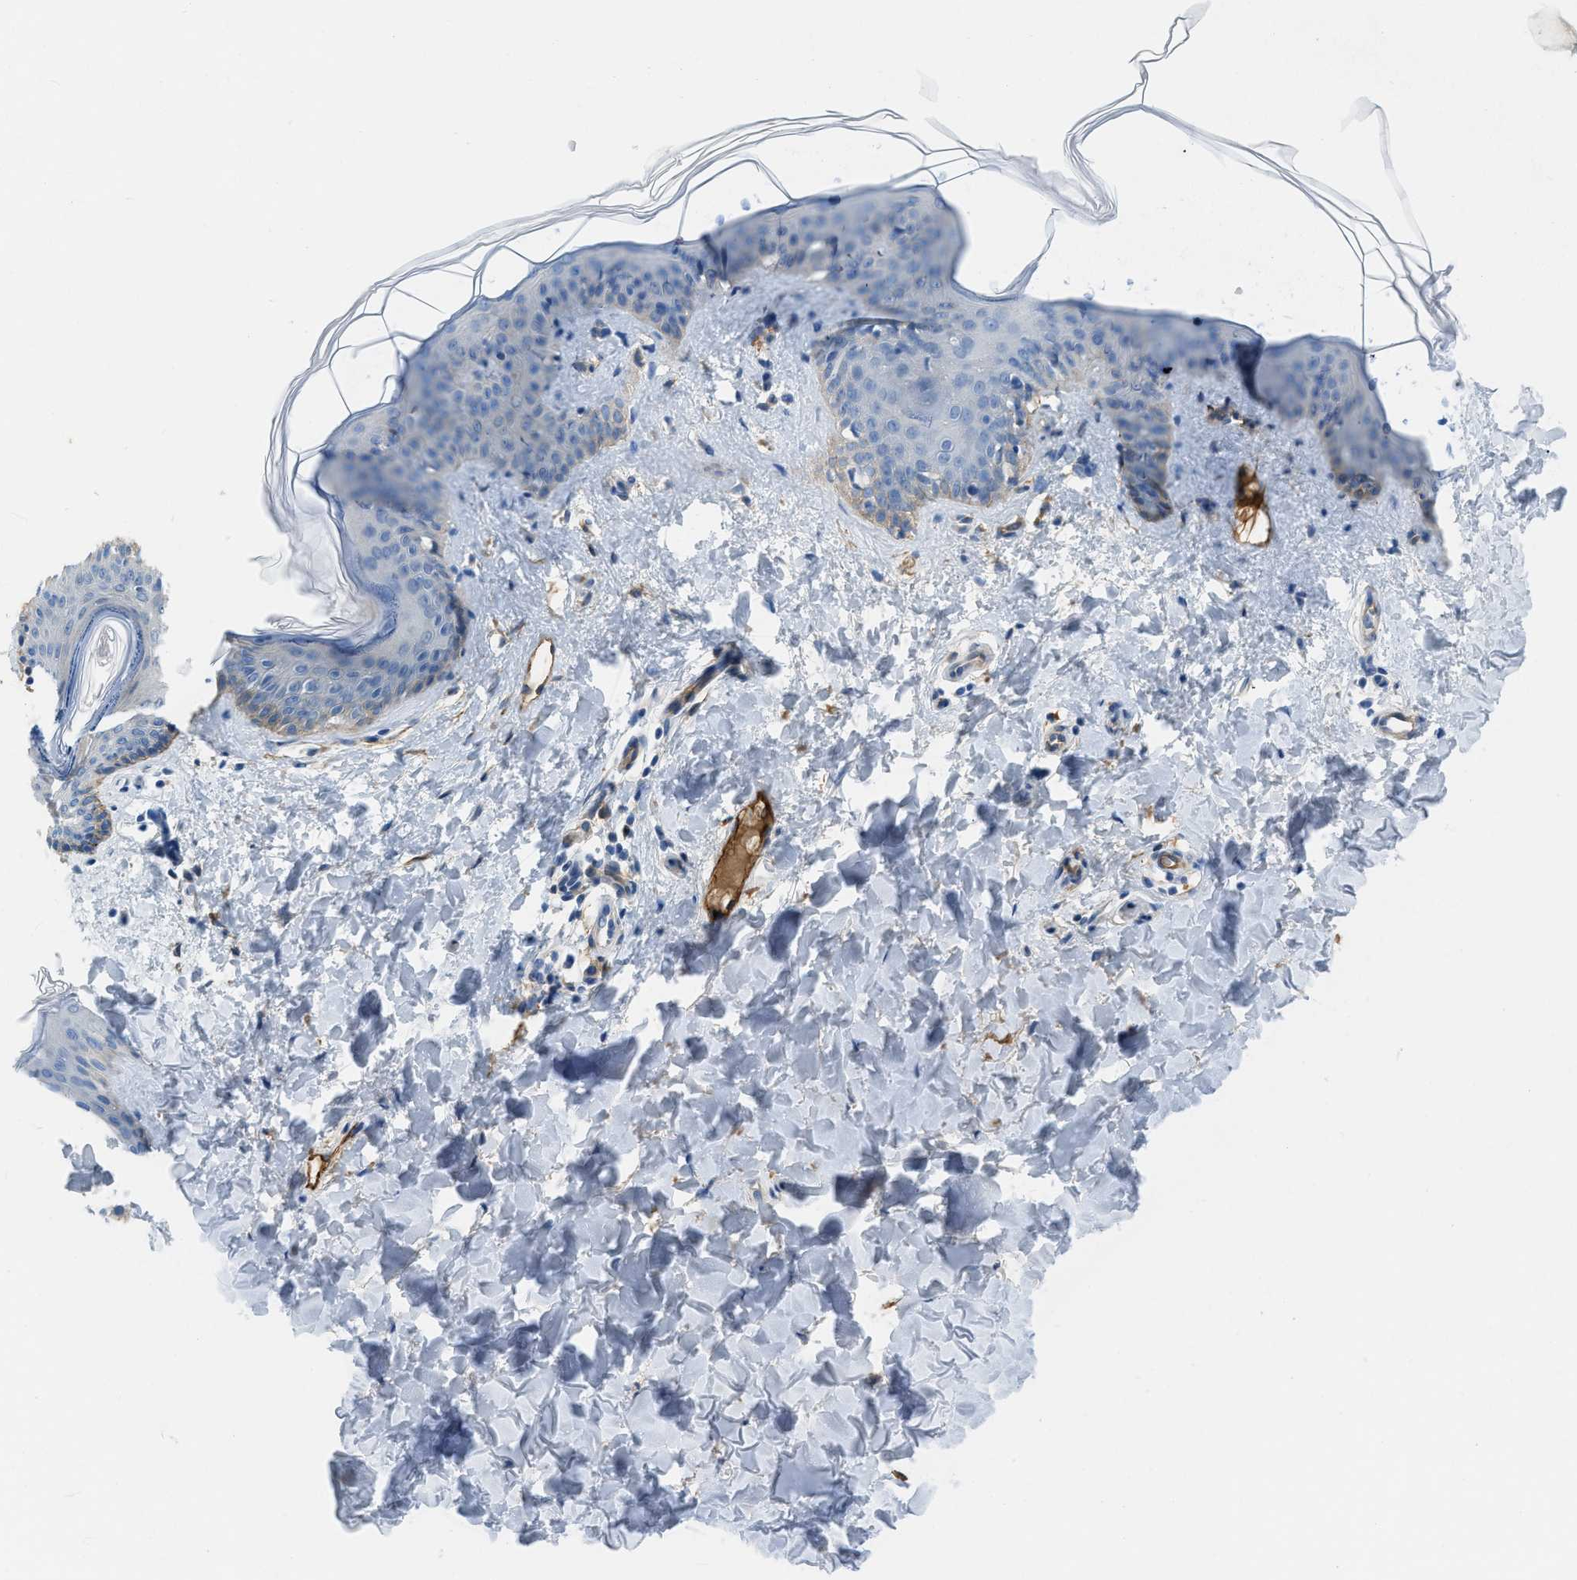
{"staining": {"intensity": "negative", "quantity": "none", "location": "none"}, "tissue": "skin", "cell_type": "Fibroblasts", "image_type": "normal", "snomed": [{"axis": "morphology", "description": "Normal tissue, NOS"}, {"axis": "topography", "description": "Skin"}], "caption": "Micrograph shows no significant protein expression in fibroblasts of unremarkable skin.", "gene": "SPEG", "patient": {"sex": "female", "age": 17}}